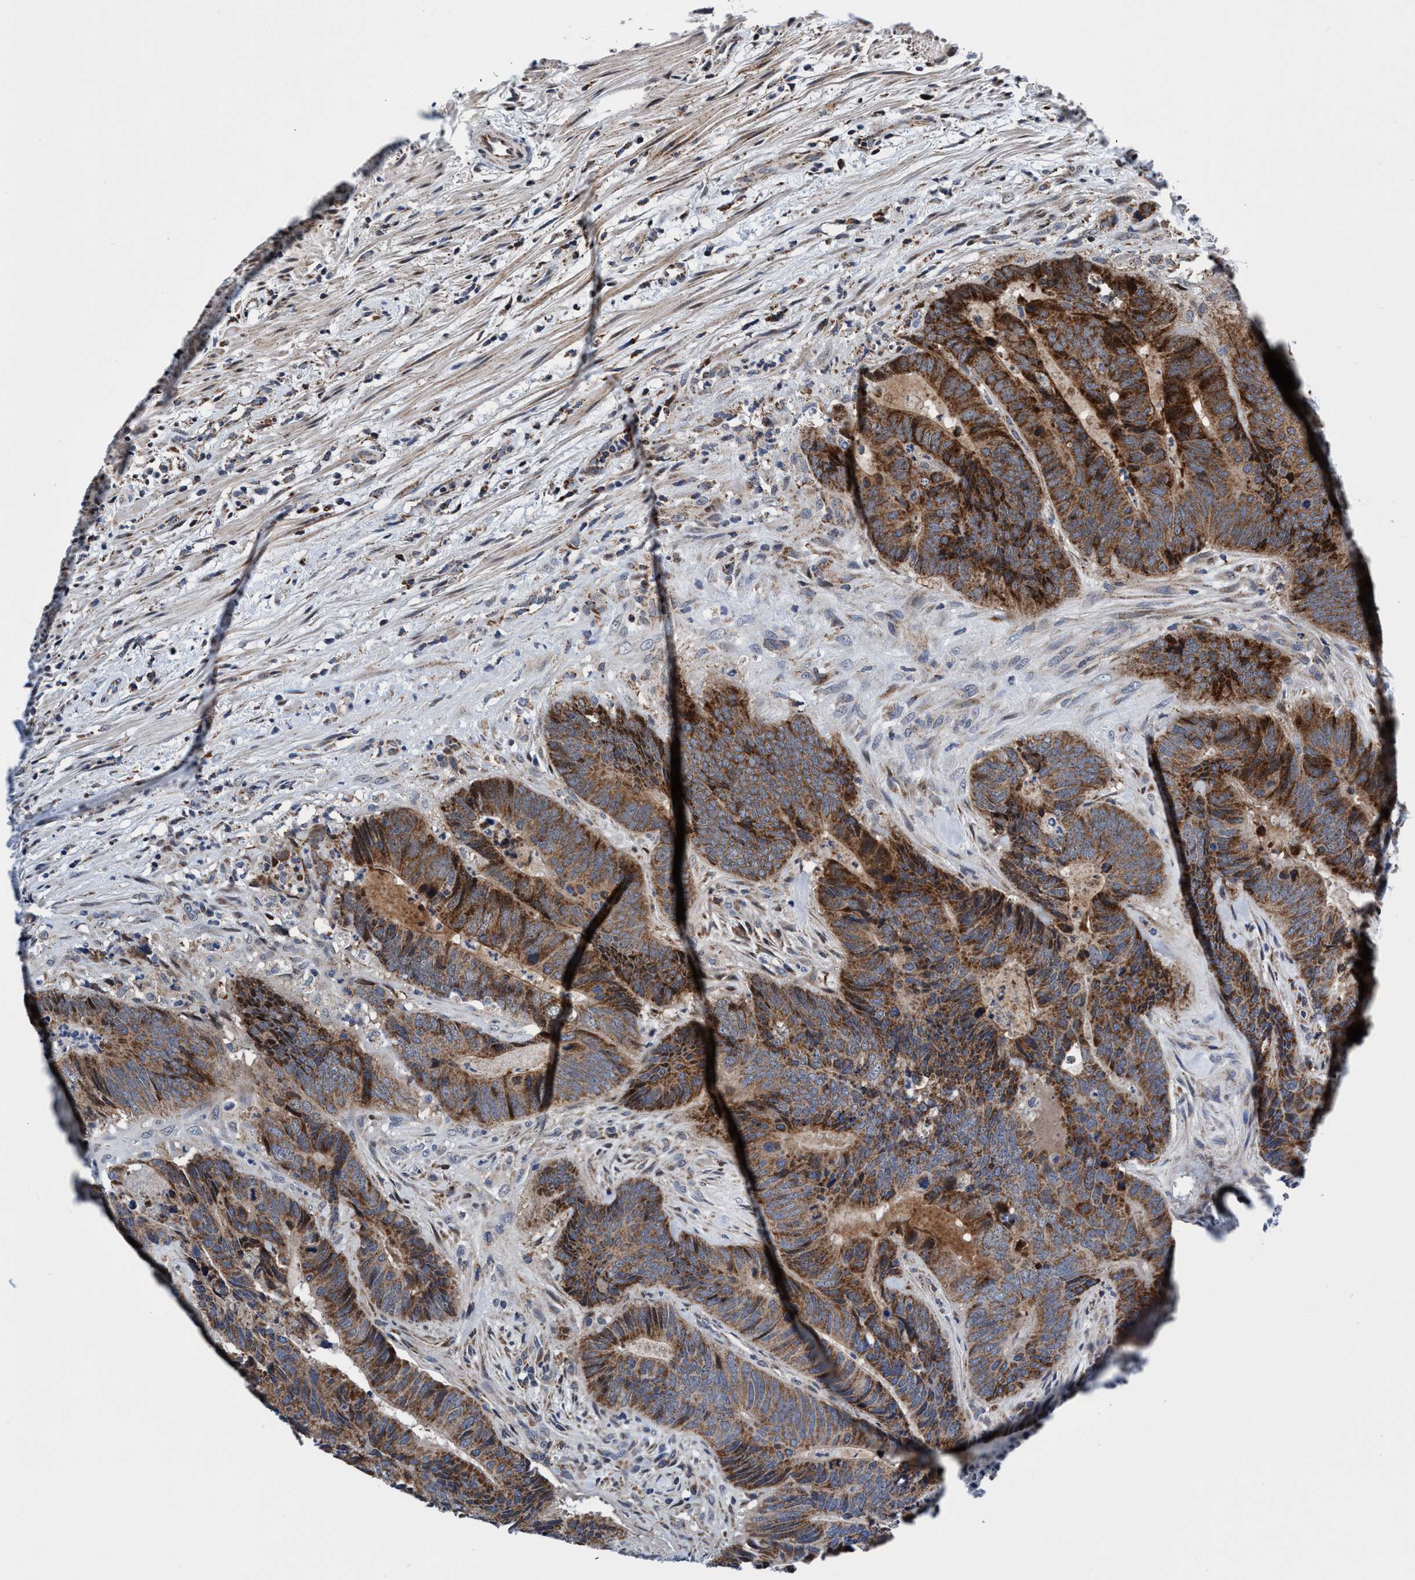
{"staining": {"intensity": "moderate", "quantity": ">75%", "location": "cytoplasmic/membranous"}, "tissue": "colorectal cancer", "cell_type": "Tumor cells", "image_type": "cancer", "snomed": [{"axis": "morphology", "description": "Adenocarcinoma, NOS"}, {"axis": "topography", "description": "Colon"}], "caption": "Brown immunohistochemical staining in human colorectal cancer (adenocarcinoma) exhibits moderate cytoplasmic/membranous staining in approximately >75% of tumor cells.", "gene": "AGAP2", "patient": {"sex": "male", "age": 56}}